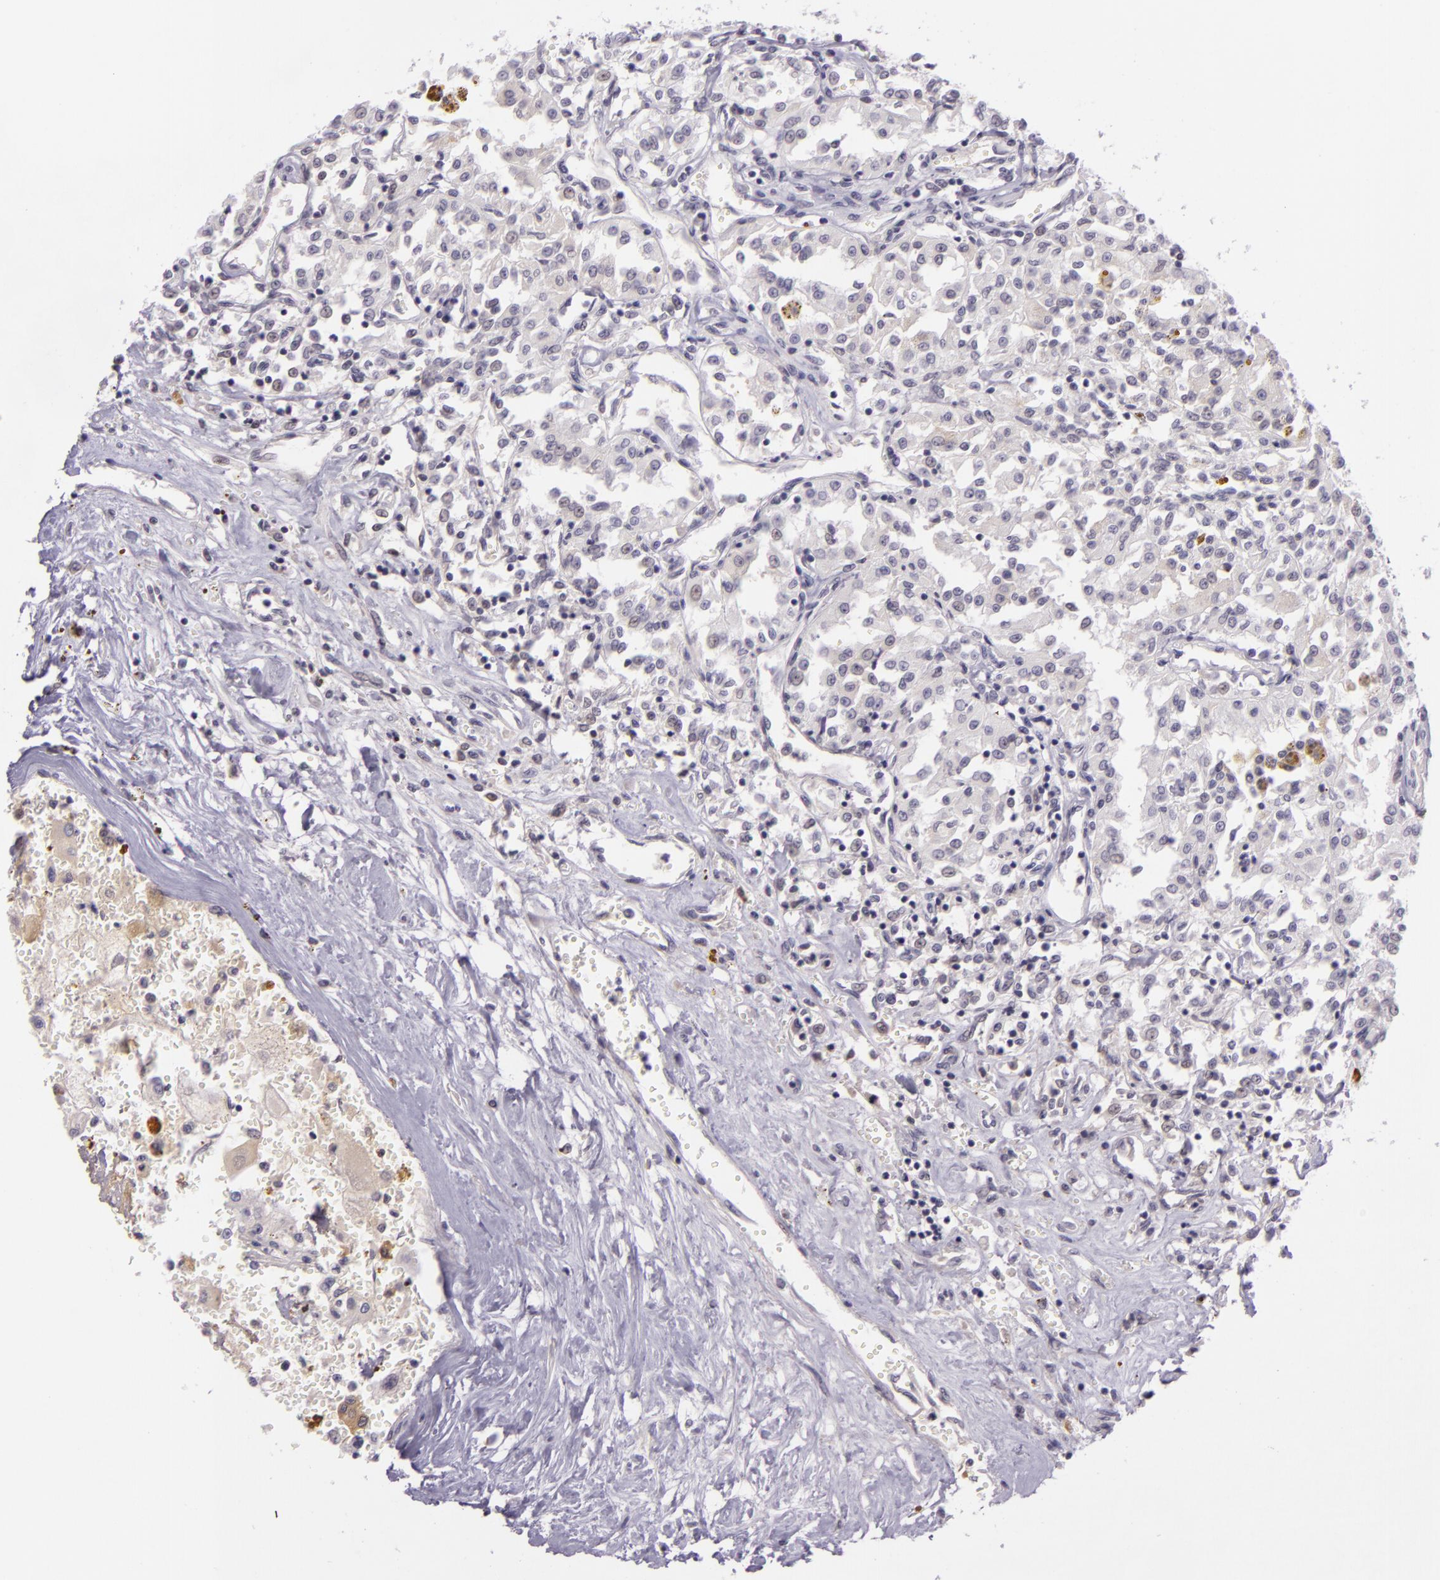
{"staining": {"intensity": "negative", "quantity": "none", "location": "none"}, "tissue": "renal cancer", "cell_type": "Tumor cells", "image_type": "cancer", "snomed": [{"axis": "morphology", "description": "Adenocarcinoma, NOS"}, {"axis": "topography", "description": "Kidney"}], "caption": "Human adenocarcinoma (renal) stained for a protein using immunohistochemistry exhibits no expression in tumor cells.", "gene": "CHEK2", "patient": {"sex": "male", "age": 78}}